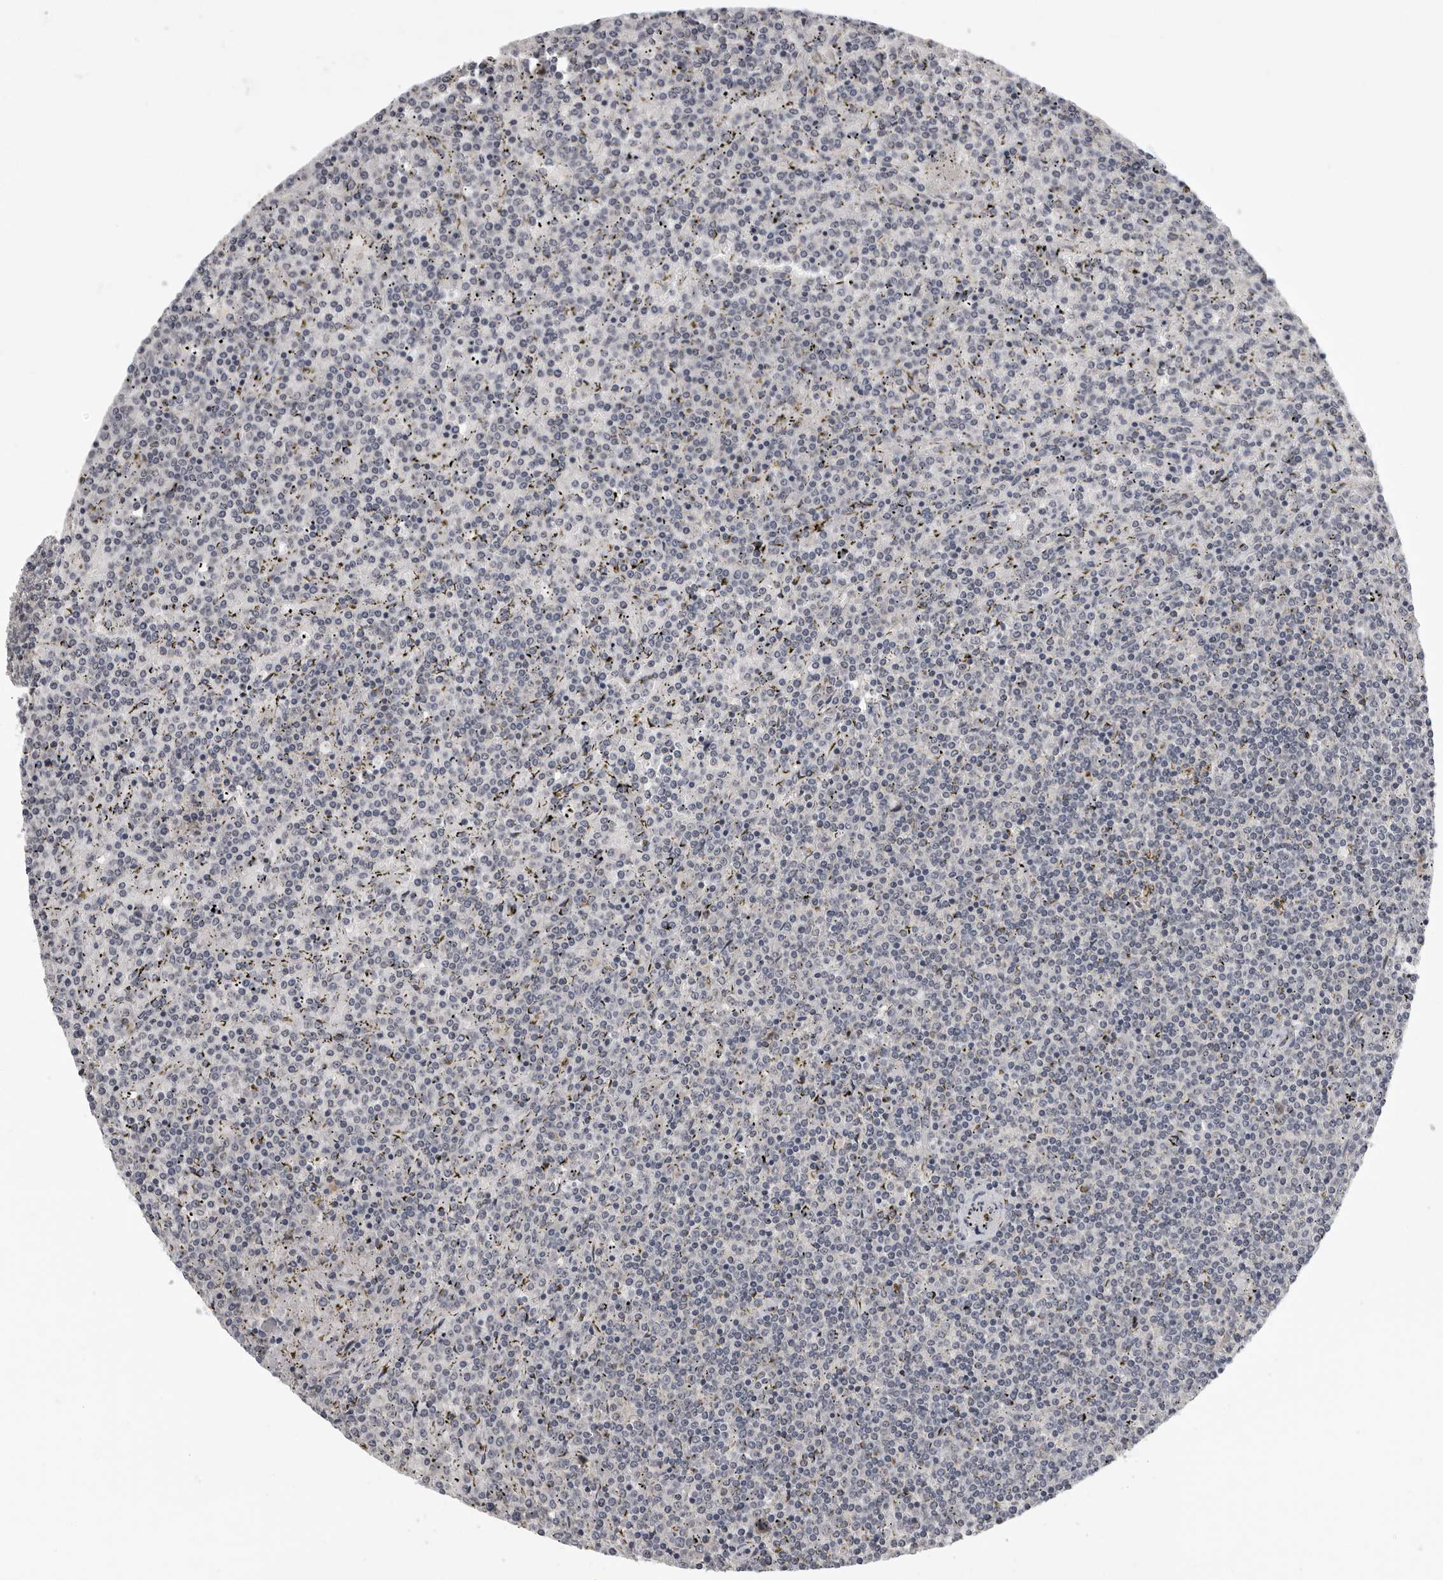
{"staining": {"intensity": "negative", "quantity": "none", "location": "none"}, "tissue": "lymphoma", "cell_type": "Tumor cells", "image_type": "cancer", "snomed": [{"axis": "morphology", "description": "Malignant lymphoma, non-Hodgkin's type, Low grade"}, {"axis": "topography", "description": "Spleen"}], "caption": "There is no significant staining in tumor cells of lymphoma.", "gene": "MRTO4", "patient": {"sex": "female", "age": 19}}